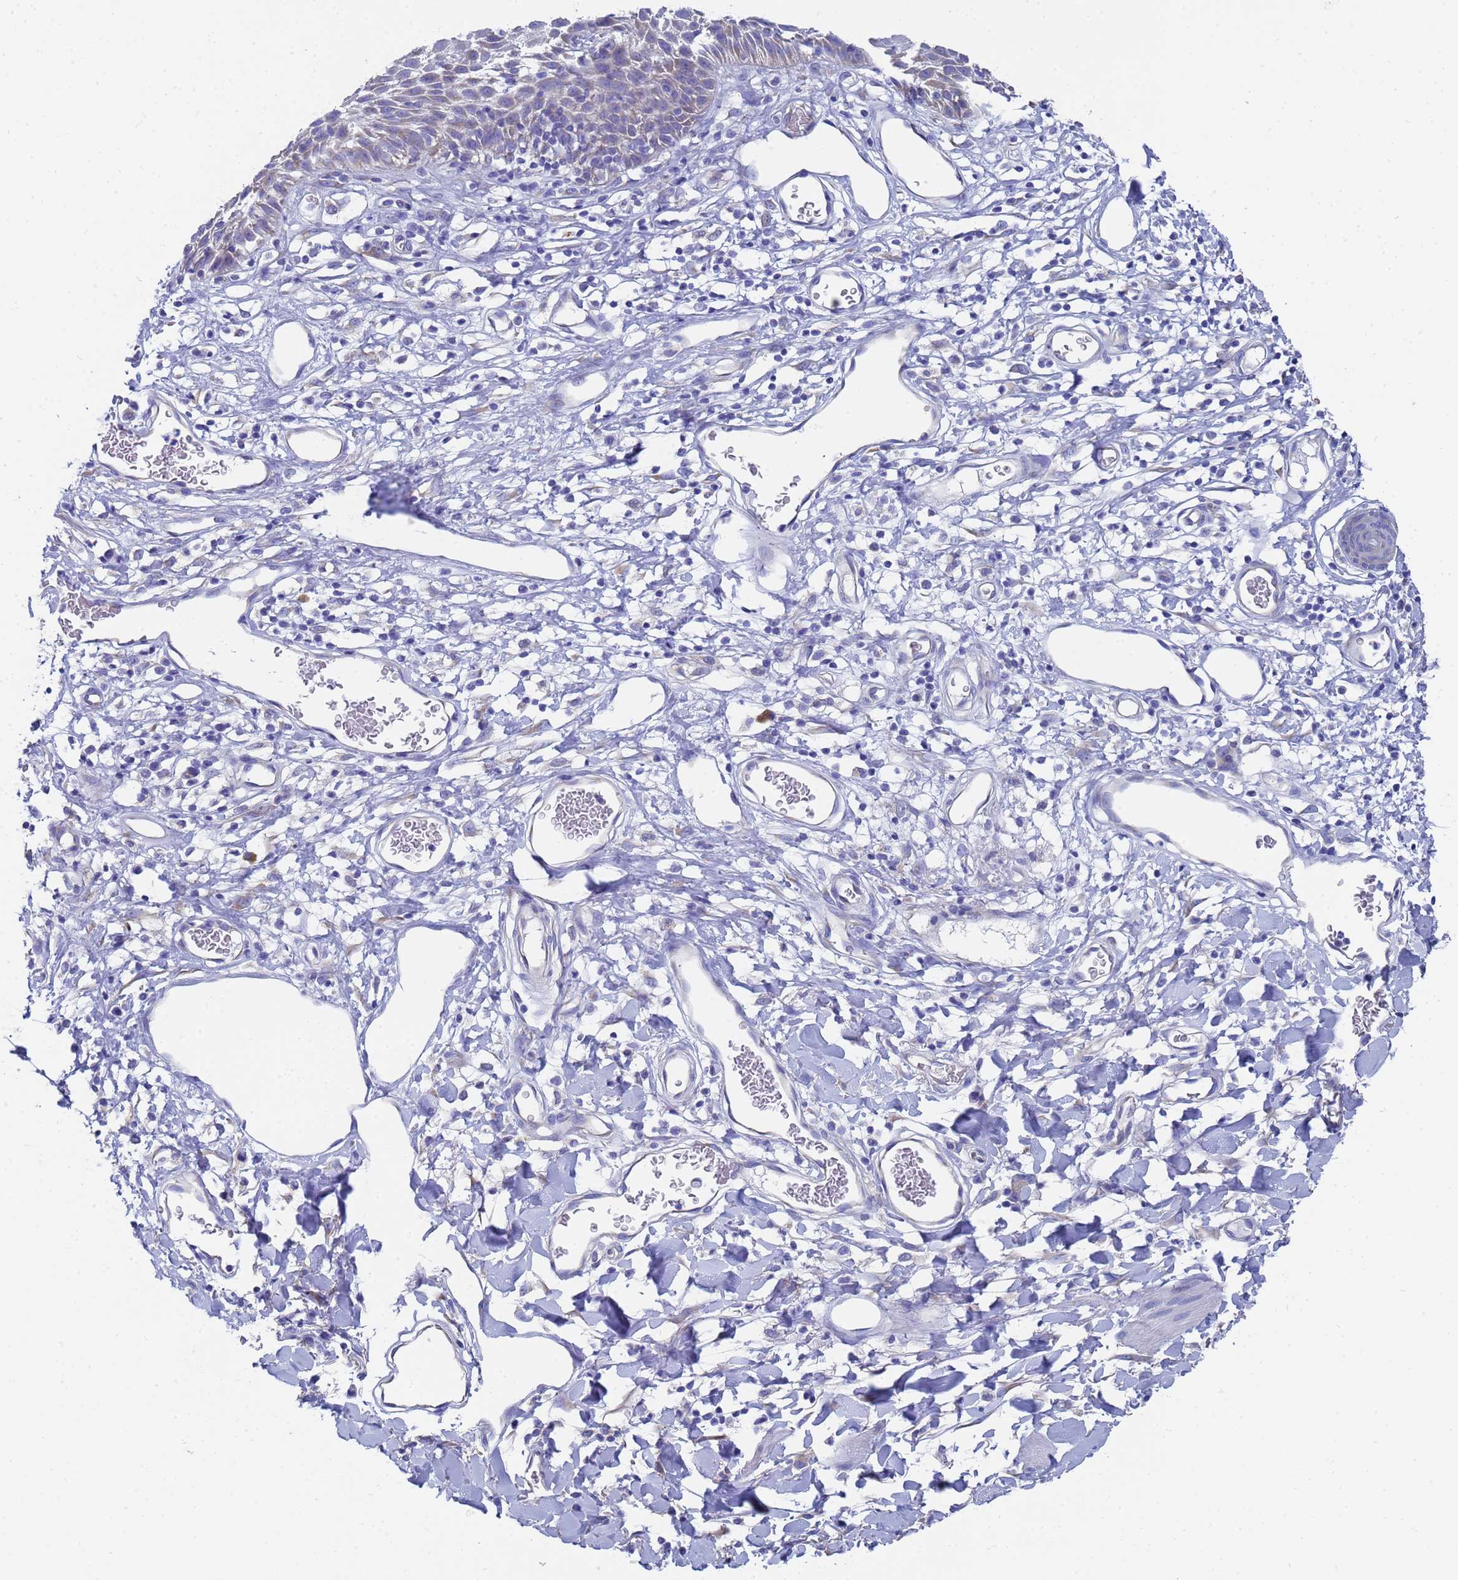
{"staining": {"intensity": "weak", "quantity": "<25%", "location": "cytoplasmic/membranous"}, "tissue": "skin", "cell_type": "Epidermal cells", "image_type": "normal", "snomed": [{"axis": "morphology", "description": "Normal tissue, NOS"}, {"axis": "topography", "description": "Vulva"}], "caption": "This is a image of immunohistochemistry staining of benign skin, which shows no positivity in epidermal cells.", "gene": "TM4SF4", "patient": {"sex": "female", "age": 68}}